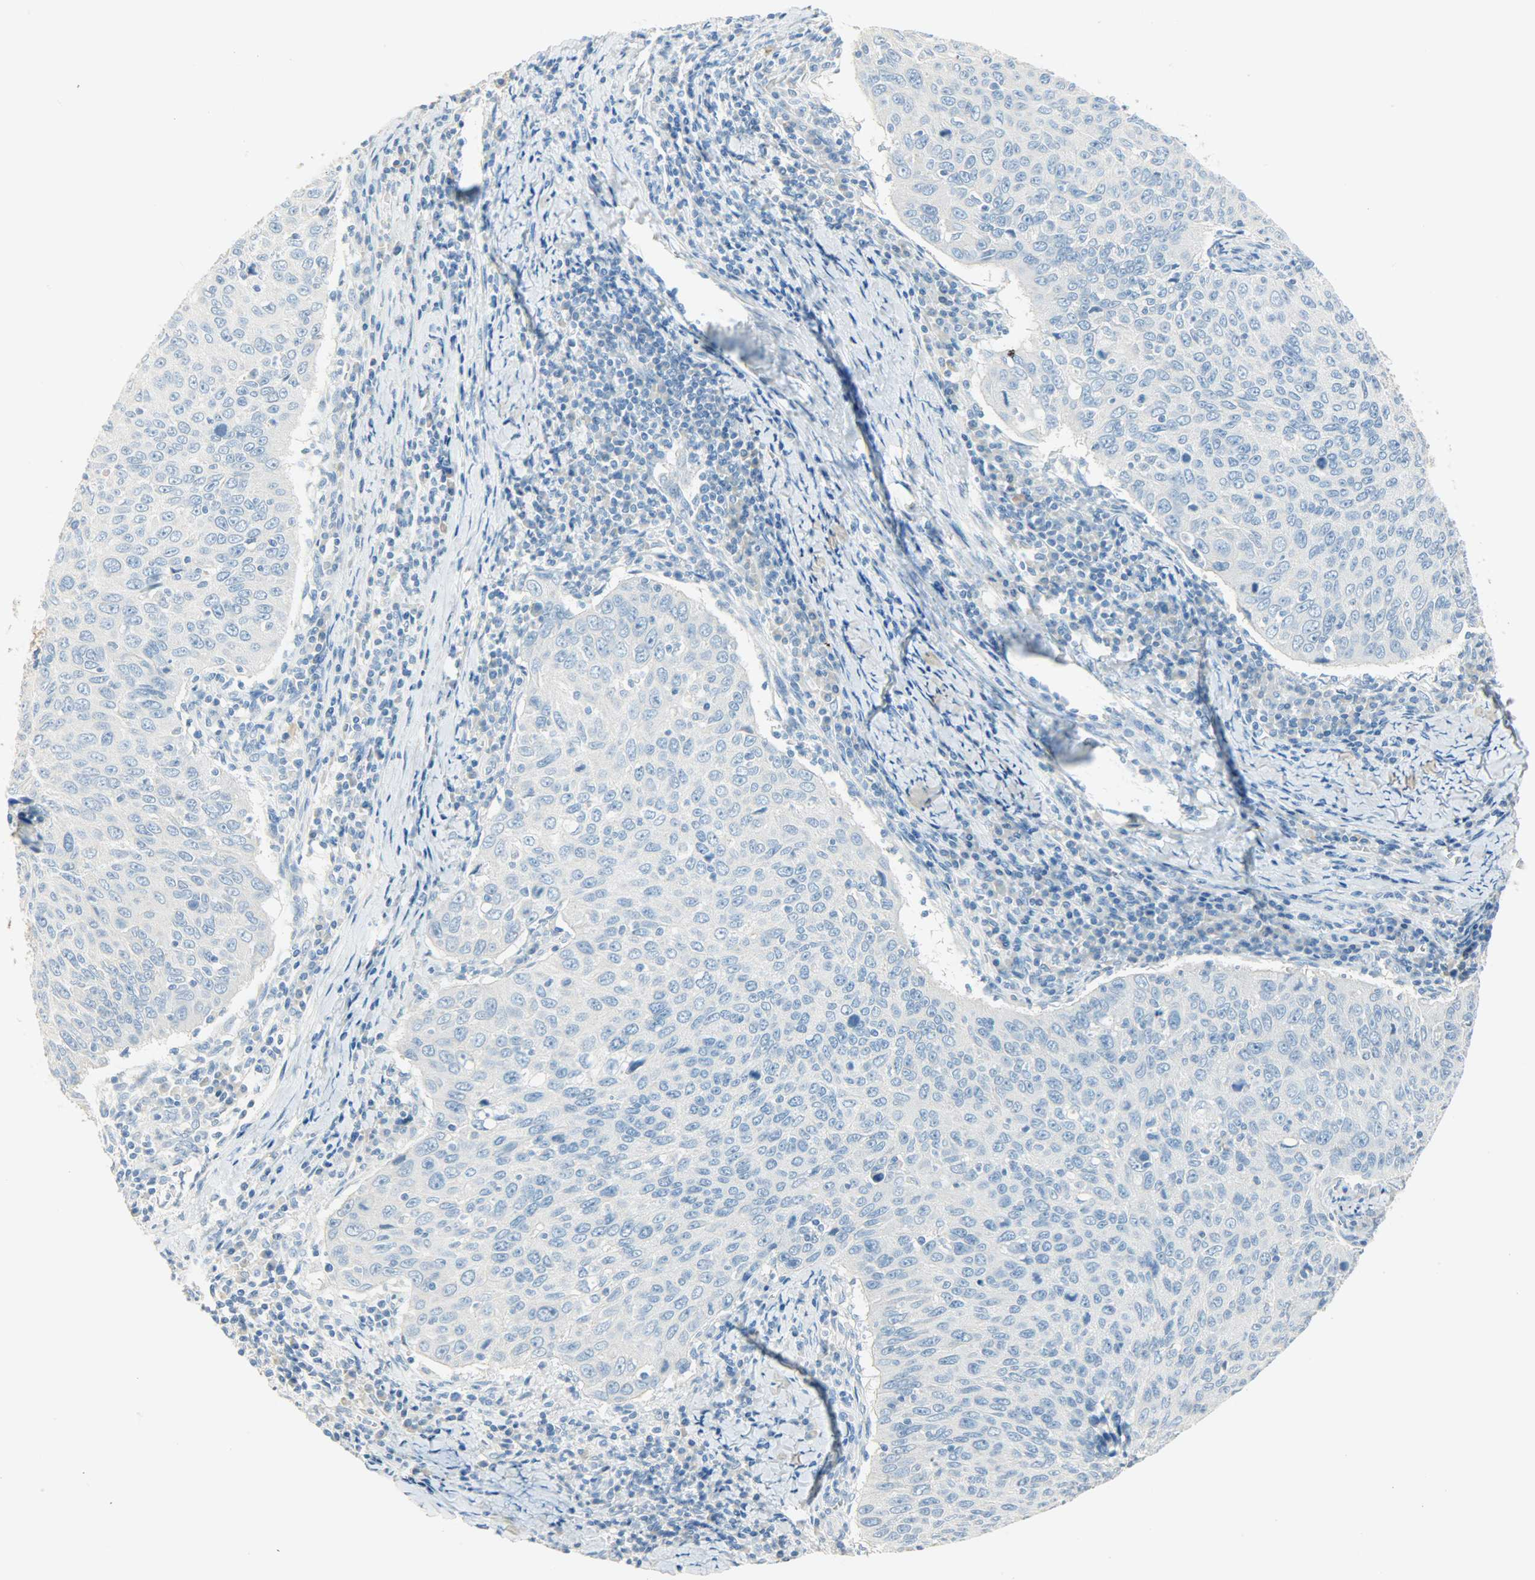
{"staining": {"intensity": "negative", "quantity": "none", "location": "none"}, "tissue": "cervical cancer", "cell_type": "Tumor cells", "image_type": "cancer", "snomed": [{"axis": "morphology", "description": "Squamous cell carcinoma, NOS"}, {"axis": "topography", "description": "Cervix"}], "caption": "DAB immunohistochemical staining of human cervical squamous cell carcinoma exhibits no significant expression in tumor cells.", "gene": "PROM1", "patient": {"sex": "female", "age": 53}}